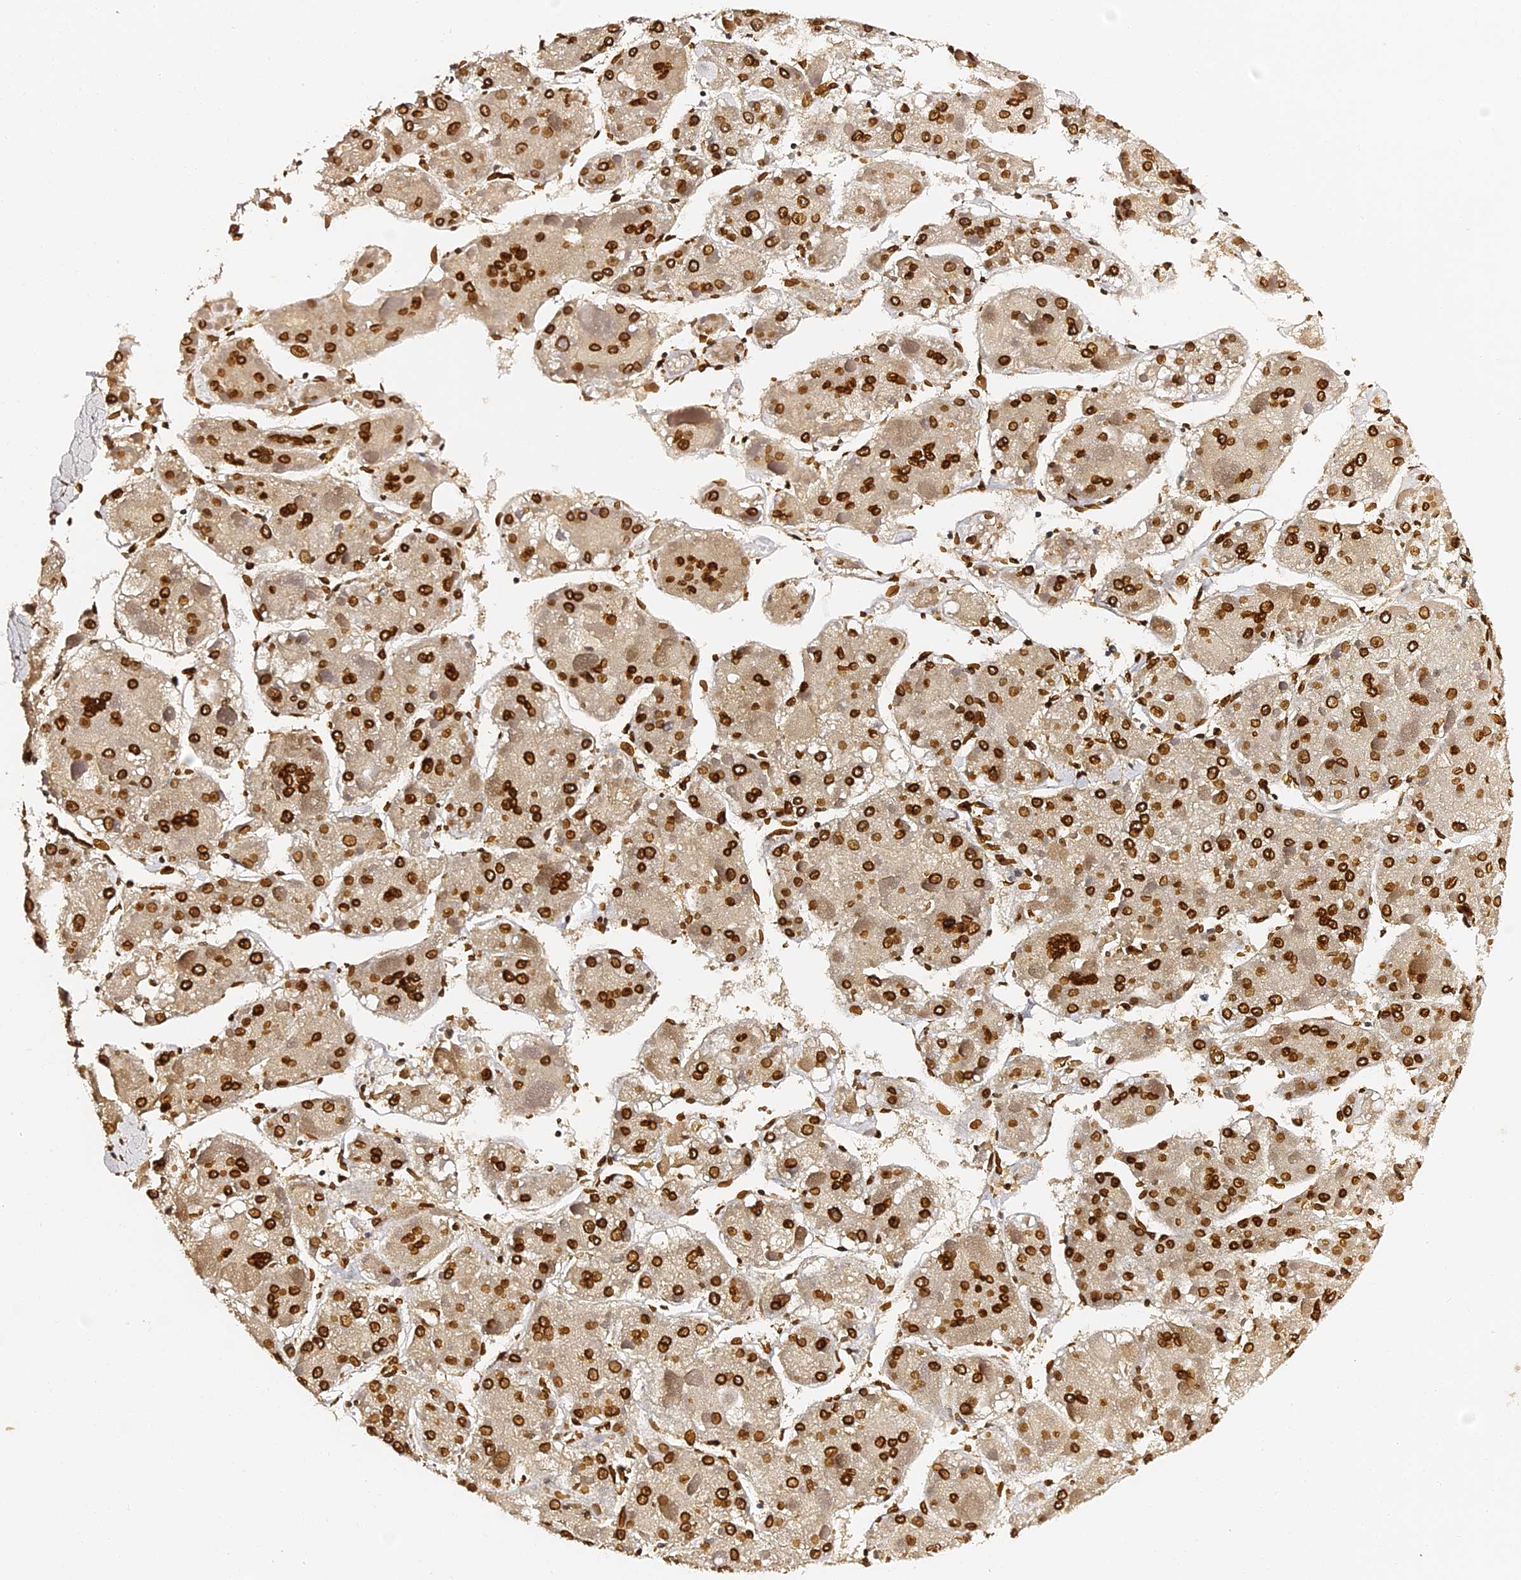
{"staining": {"intensity": "strong", "quantity": ">75%", "location": "cytoplasmic/membranous,nuclear"}, "tissue": "liver cancer", "cell_type": "Tumor cells", "image_type": "cancer", "snomed": [{"axis": "morphology", "description": "Carcinoma, Hepatocellular, NOS"}, {"axis": "topography", "description": "Liver"}], "caption": "Liver hepatocellular carcinoma tissue displays strong cytoplasmic/membranous and nuclear expression in about >75% of tumor cells, visualized by immunohistochemistry.", "gene": "ANAPC5", "patient": {"sex": "female", "age": 73}}